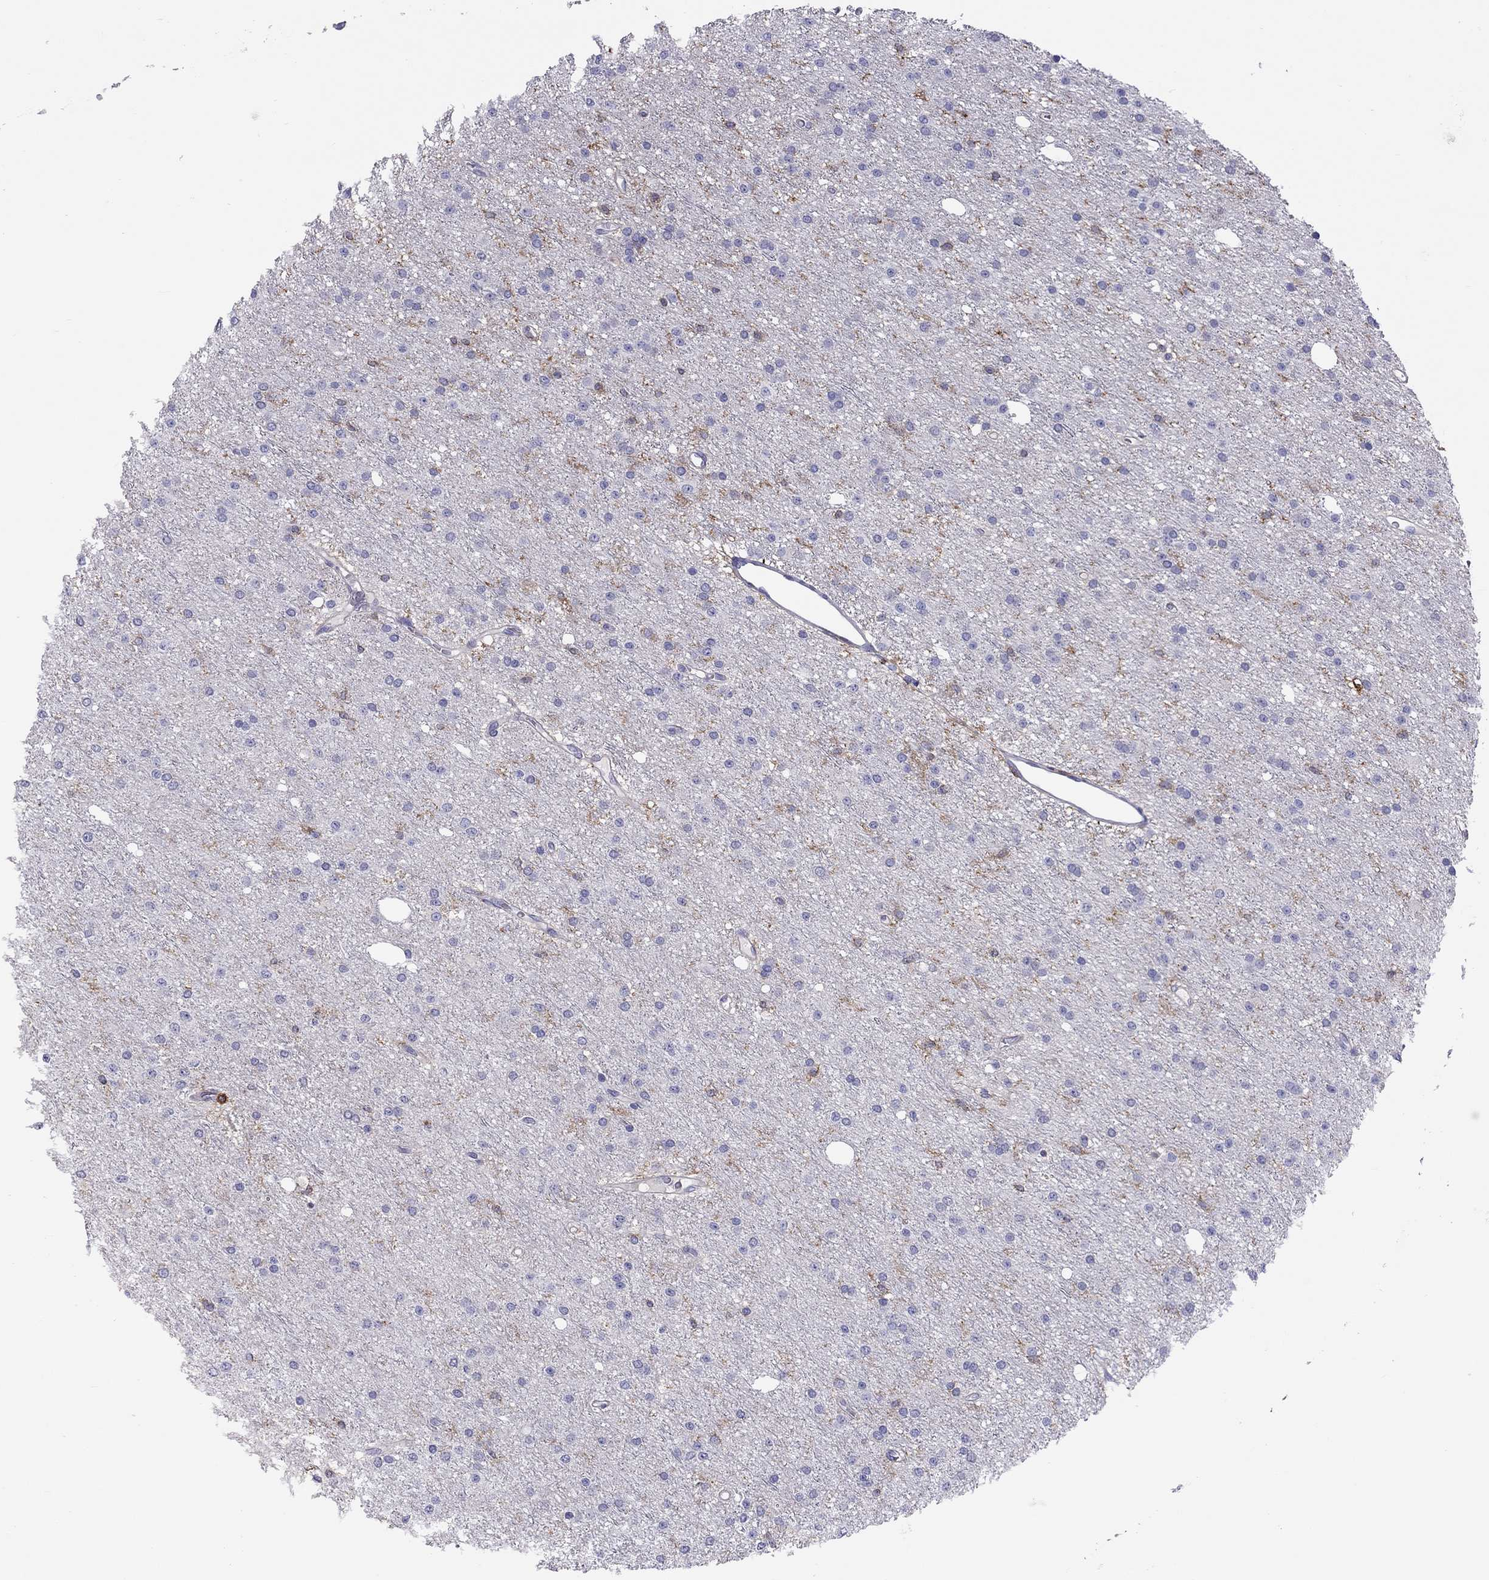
{"staining": {"intensity": "negative", "quantity": "none", "location": "none"}, "tissue": "glioma", "cell_type": "Tumor cells", "image_type": "cancer", "snomed": [{"axis": "morphology", "description": "Glioma, malignant, Low grade"}, {"axis": "topography", "description": "Brain"}], "caption": "Immunohistochemistry (IHC) of glioma displays no staining in tumor cells.", "gene": "MND1", "patient": {"sex": "male", "age": 27}}